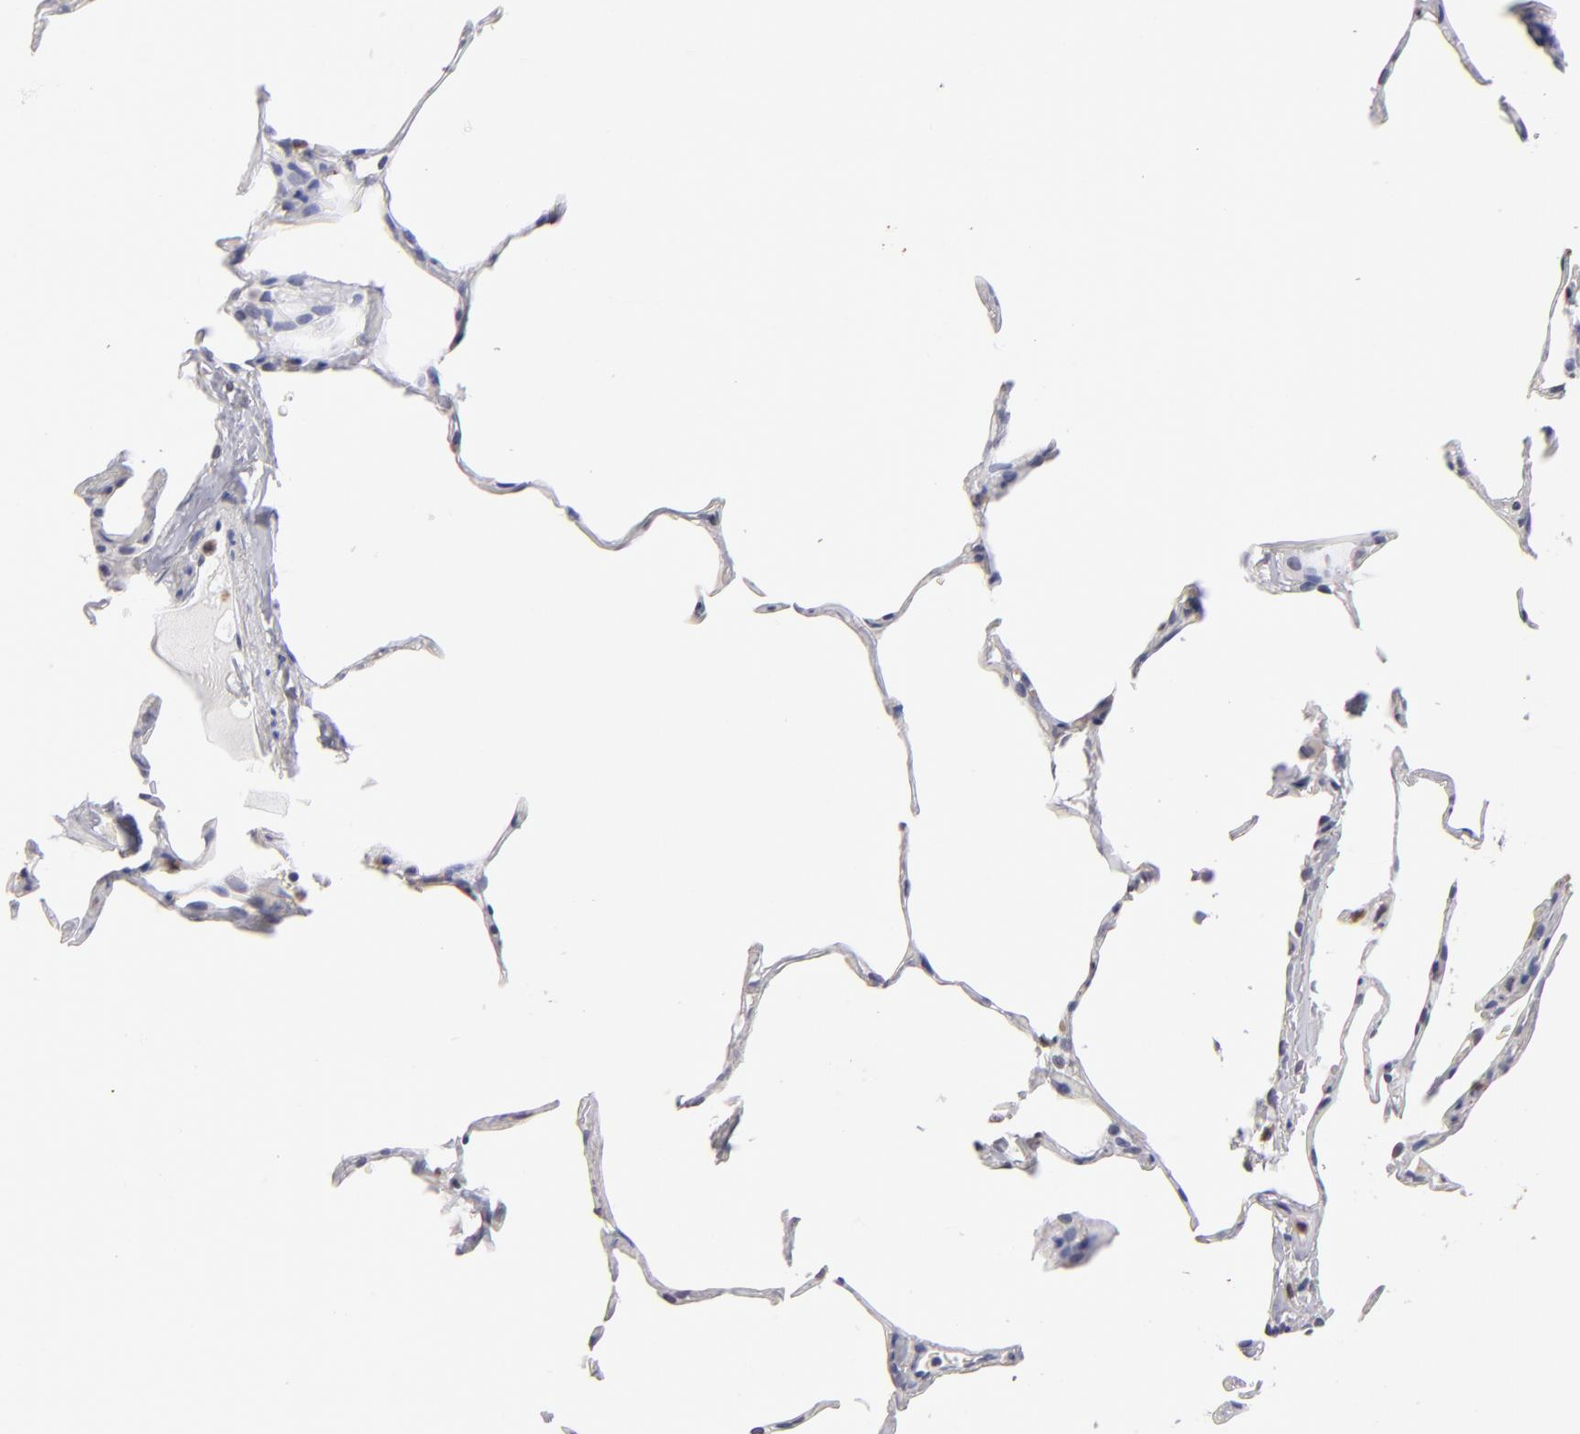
{"staining": {"intensity": "negative", "quantity": "none", "location": "none"}, "tissue": "lung", "cell_type": "Alveolar cells", "image_type": "normal", "snomed": [{"axis": "morphology", "description": "Normal tissue, NOS"}, {"axis": "topography", "description": "Lung"}], "caption": "Alveolar cells show no significant positivity in unremarkable lung. (Stains: DAB (3,3'-diaminobenzidine) immunohistochemistry with hematoxylin counter stain, Microscopy: brightfield microscopy at high magnification).", "gene": "MGAM", "patient": {"sex": "female", "age": 75}}